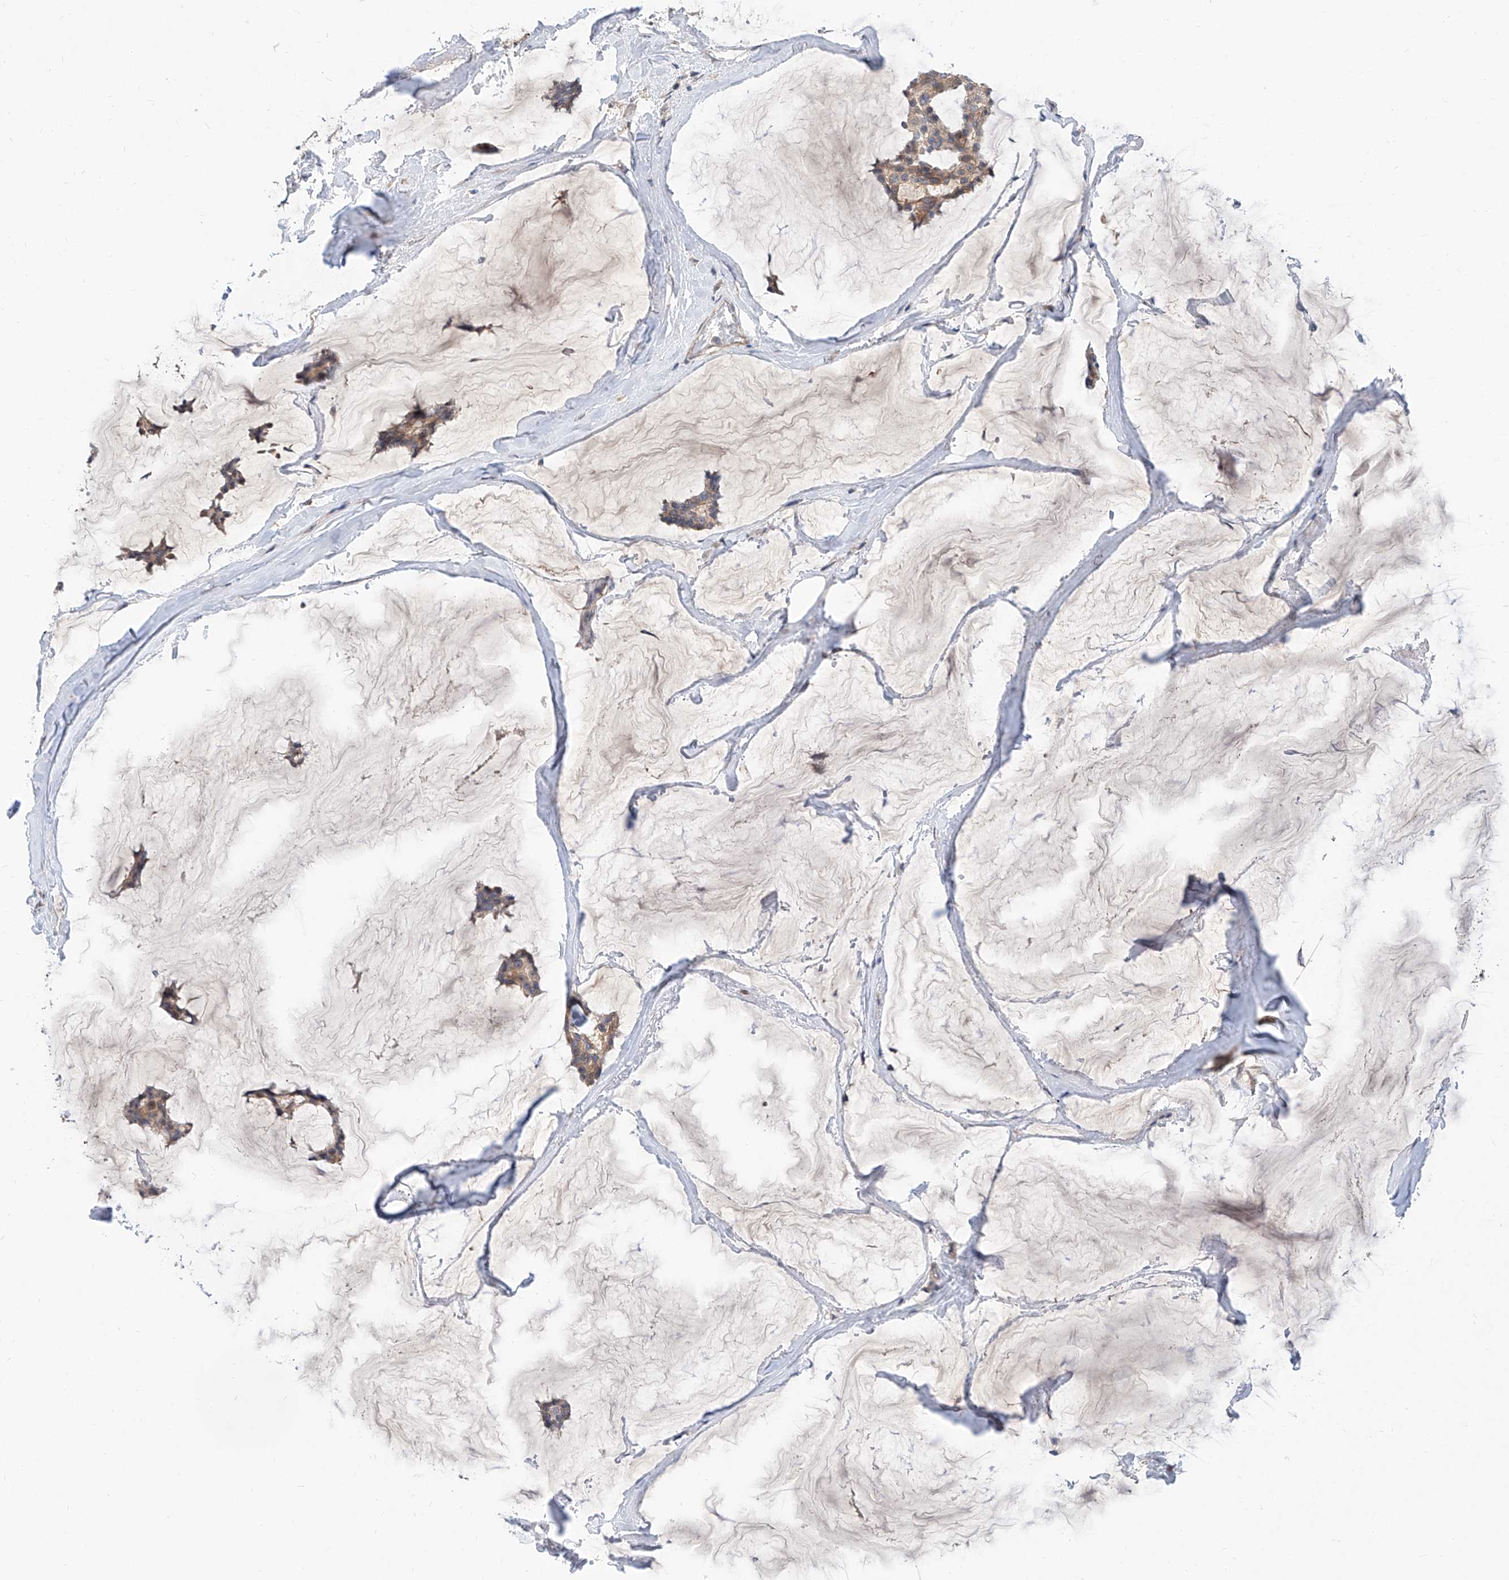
{"staining": {"intensity": "weak", "quantity": ">75%", "location": "cytoplasmic/membranous"}, "tissue": "breast cancer", "cell_type": "Tumor cells", "image_type": "cancer", "snomed": [{"axis": "morphology", "description": "Duct carcinoma"}, {"axis": "topography", "description": "Breast"}], "caption": "Protein staining by IHC shows weak cytoplasmic/membranous expression in approximately >75% of tumor cells in breast cancer. The staining was performed using DAB to visualize the protein expression in brown, while the nuclei were stained in blue with hematoxylin (Magnification: 20x).", "gene": "MAGEE2", "patient": {"sex": "female", "age": 93}}